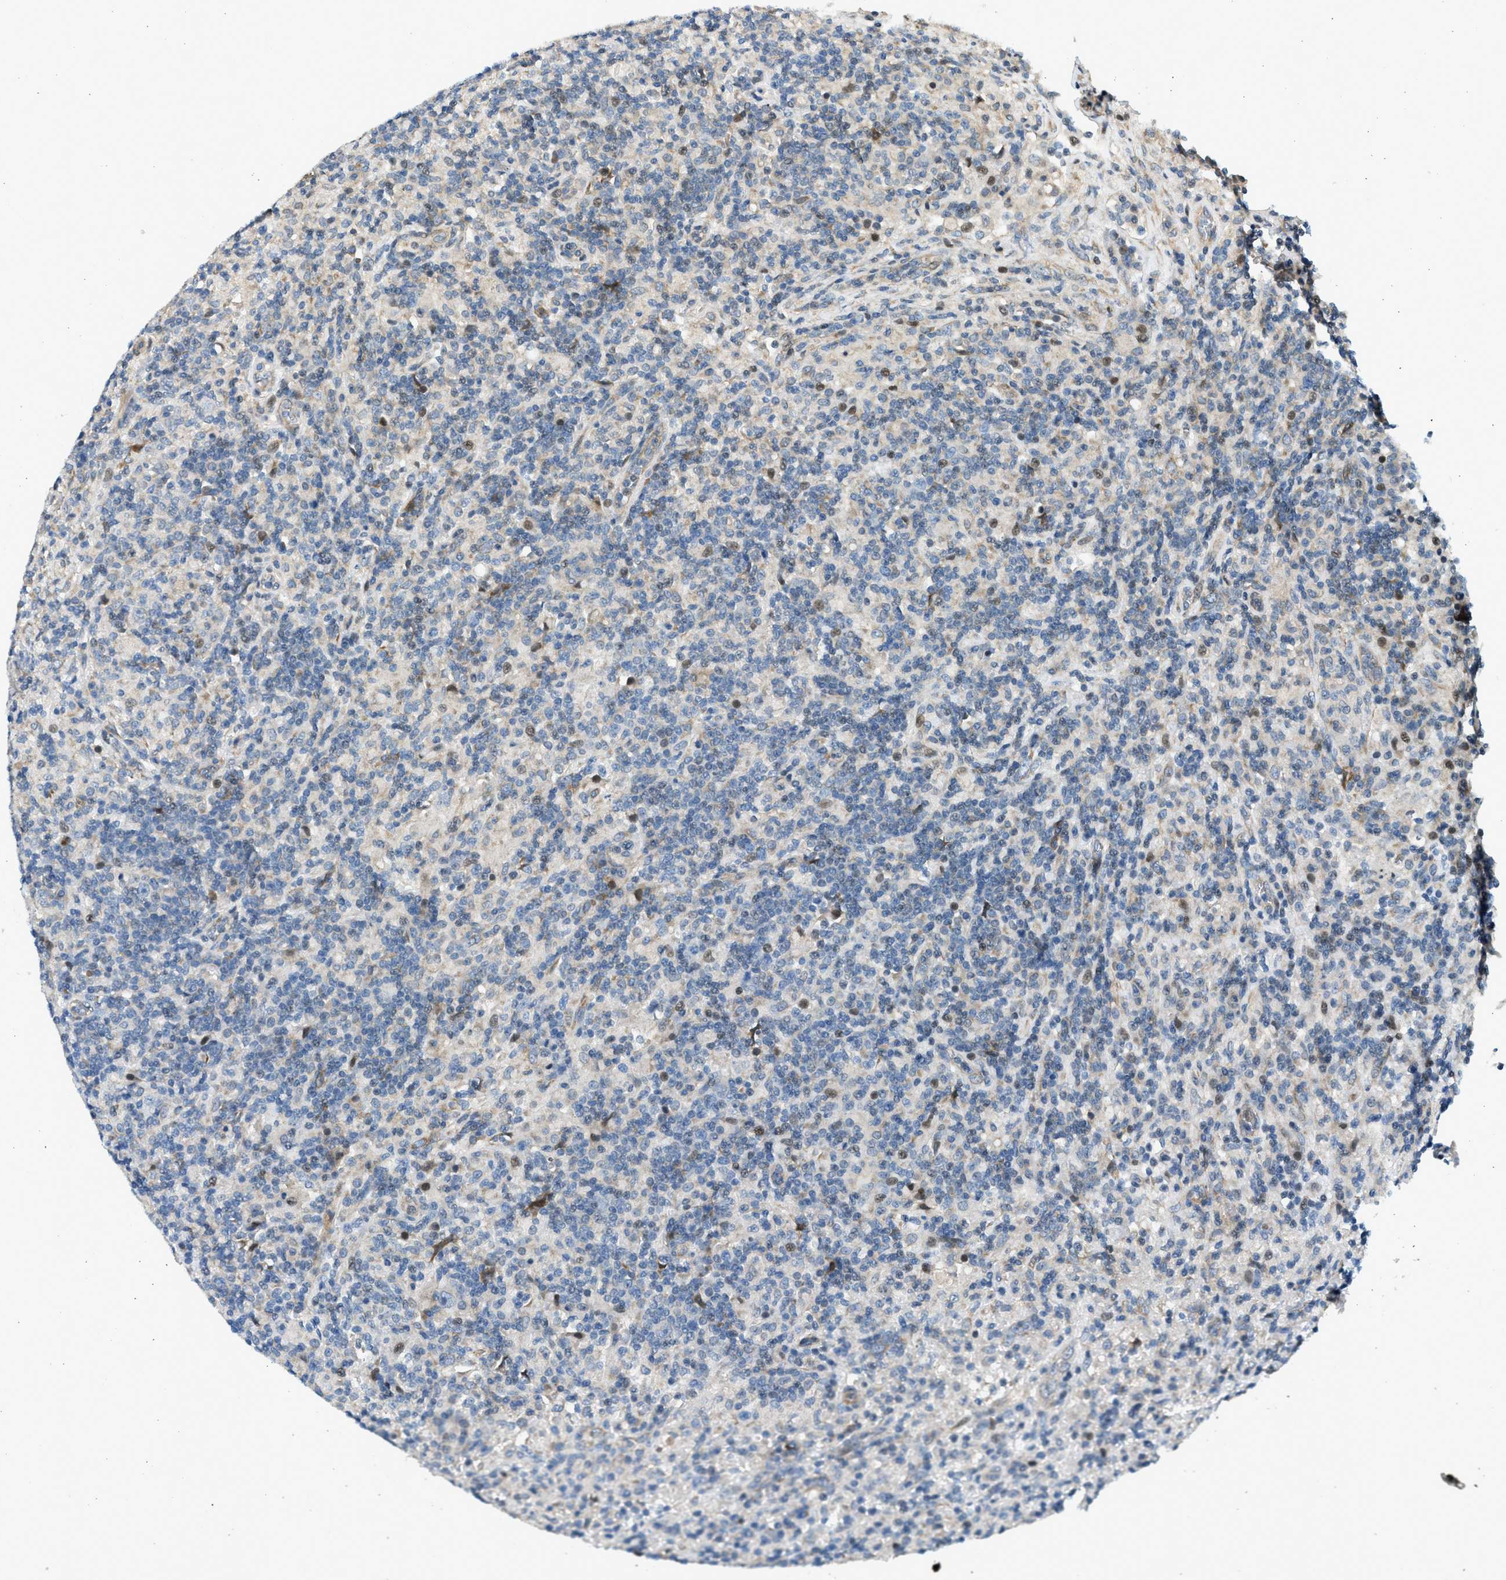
{"staining": {"intensity": "negative", "quantity": "none", "location": "none"}, "tissue": "lymphoma", "cell_type": "Tumor cells", "image_type": "cancer", "snomed": [{"axis": "morphology", "description": "Hodgkin's disease, NOS"}, {"axis": "topography", "description": "Lymph node"}], "caption": "Protein analysis of Hodgkin's disease displays no significant positivity in tumor cells. Nuclei are stained in blue.", "gene": "NRSN2", "patient": {"sex": "male", "age": 70}}